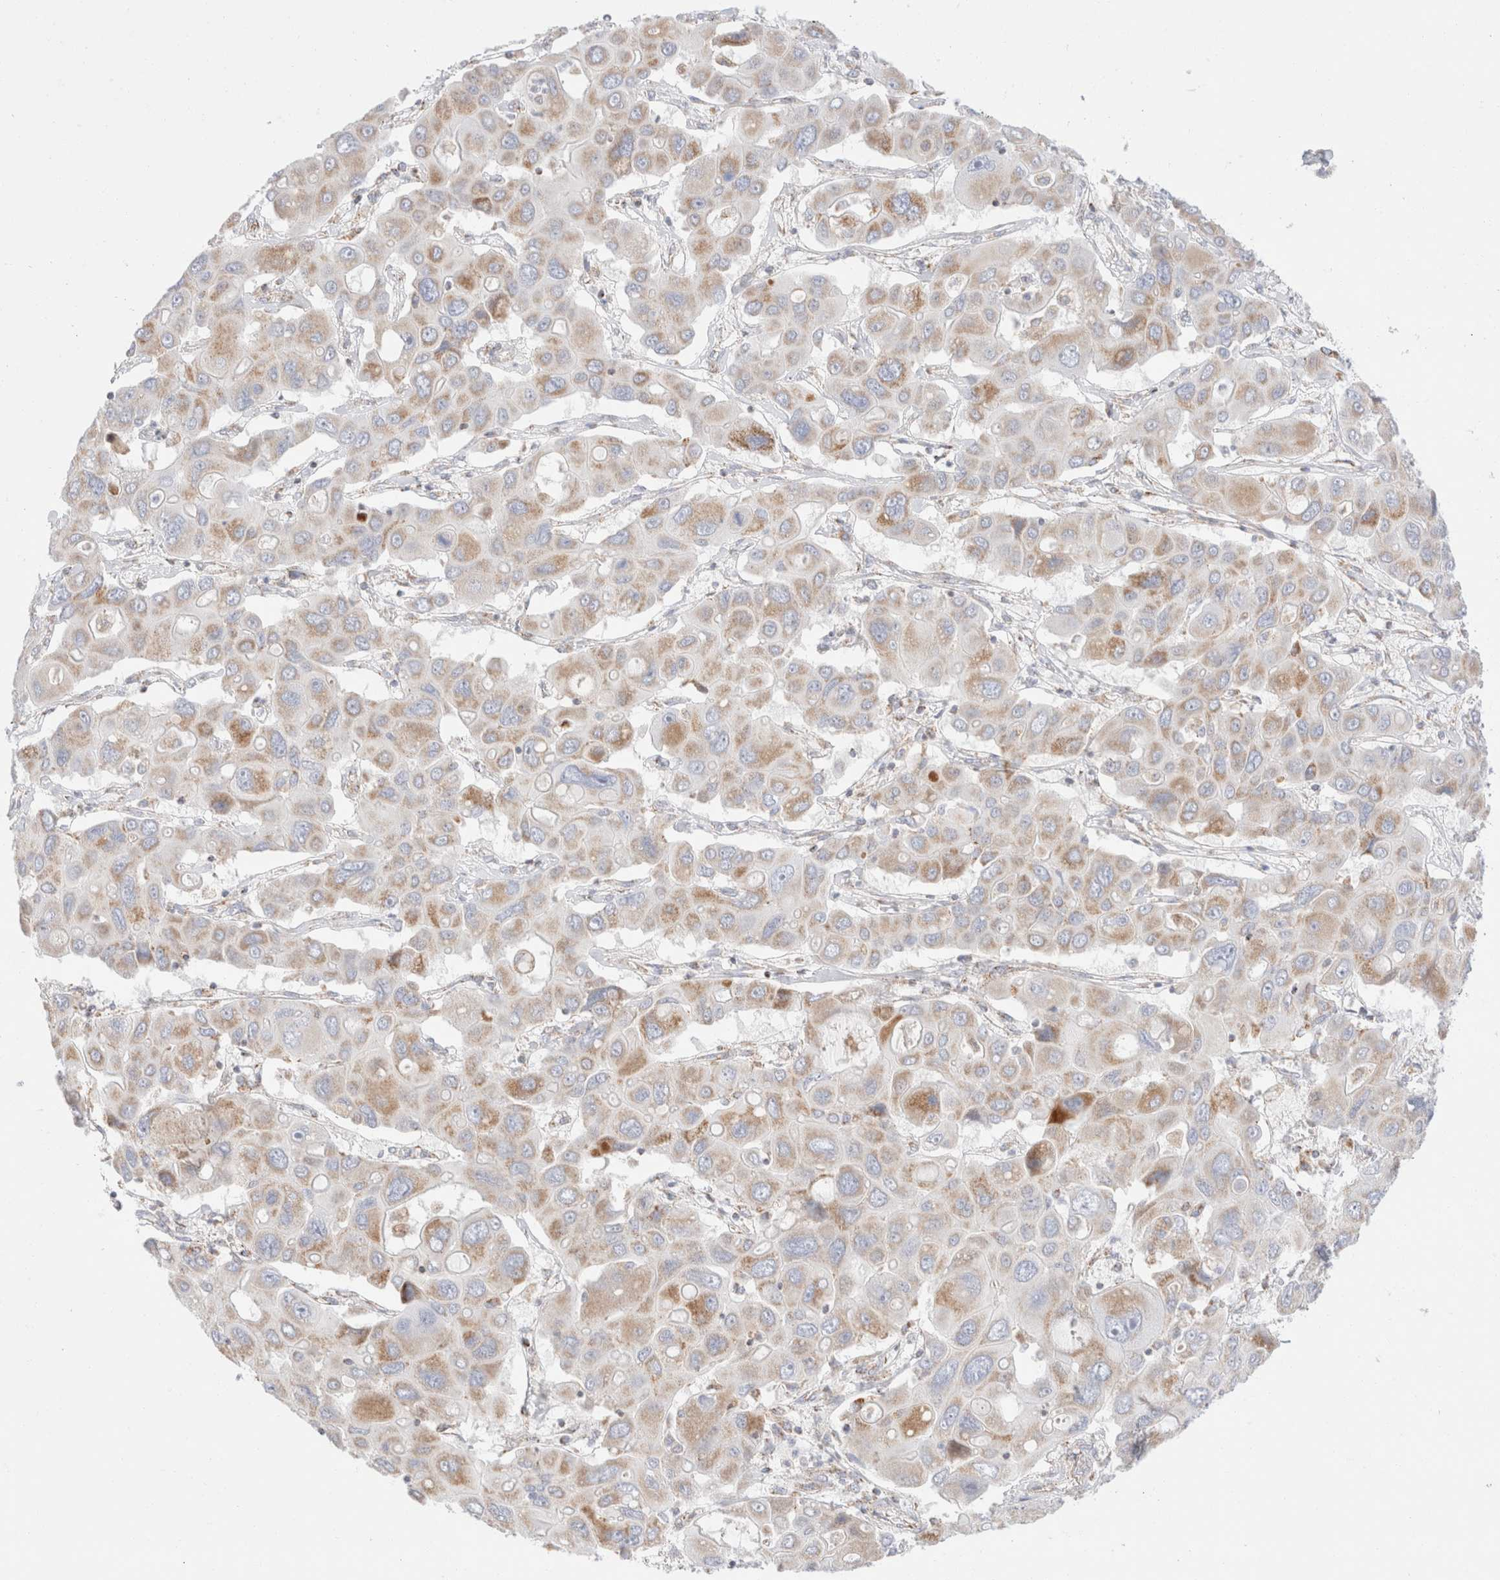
{"staining": {"intensity": "moderate", "quantity": "25%-75%", "location": "cytoplasmic/membranous"}, "tissue": "liver cancer", "cell_type": "Tumor cells", "image_type": "cancer", "snomed": [{"axis": "morphology", "description": "Cholangiocarcinoma"}, {"axis": "topography", "description": "Liver"}], "caption": "Tumor cells demonstrate moderate cytoplasmic/membranous expression in about 25%-75% of cells in cholangiocarcinoma (liver). (brown staining indicates protein expression, while blue staining denotes nuclei).", "gene": "ATP6V1C1", "patient": {"sex": "male", "age": 67}}